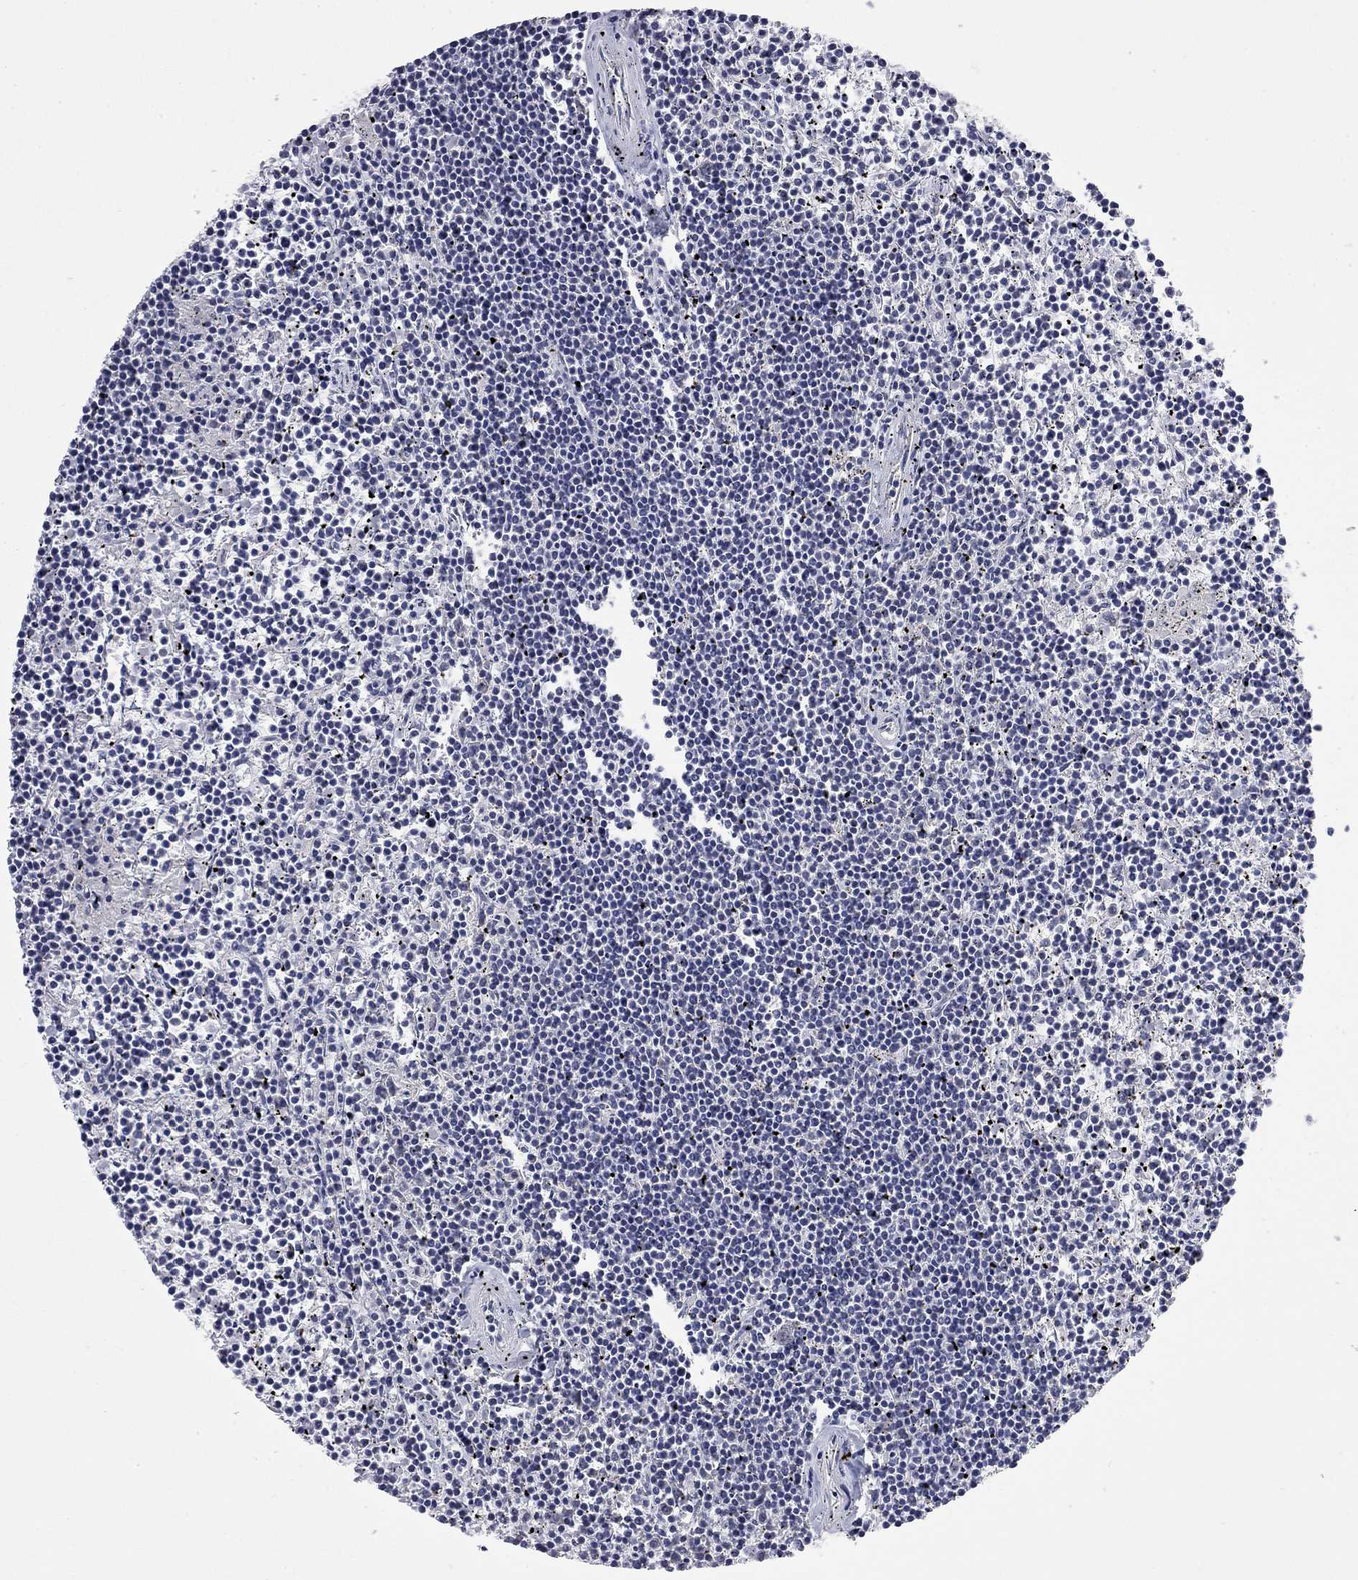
{"staining": {"intensity": "negative", "quantity": "none", "location": "none"}, "tissue": "lymphoma", "cell_type": "Tumor cells", "image_type": "cancer", "snomed": [{"axis": "morphology", "description": "Malignant lymphoma, non-Hodgkin's type, Low grade"}, {"axis": "topography", "description": "Spleen"}], "caption": "High magnification brightfield microscopy of lymphoma stained with DAB (brown) and counterstained with hematoxylin (blue): tumor cells show no significant staining.", "gene": "ABCB4", "patient": {"sex": "female", "age": 19}}